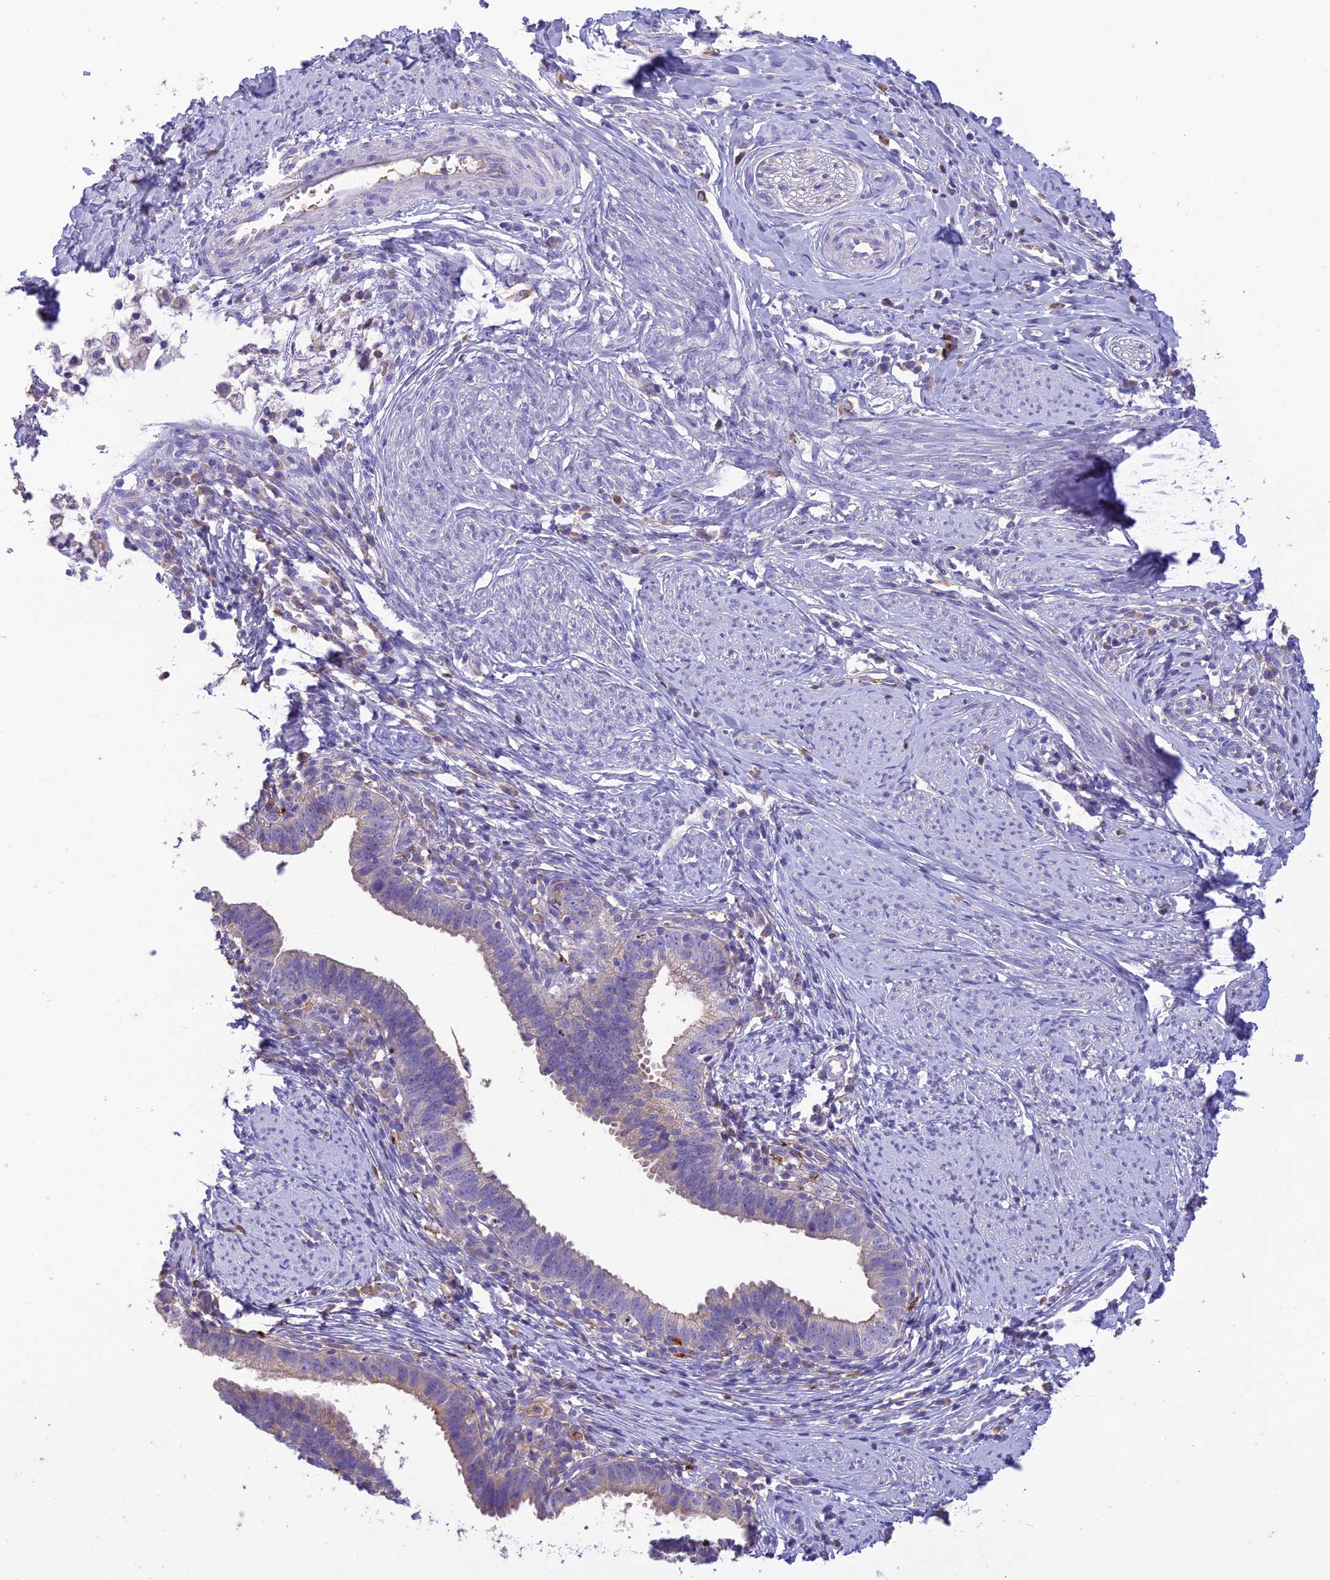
{"staining": {"intensity": "weak", "quantity": "<25%", "location": "cytoplasmic/membranous"}, "tissue": "cervical cancer", "cell_type": "Tumor cells", "image_type": "cancer", "snomed": [{"axis": "morphology", "description": "Adenocarcinoma, NOS"}, {"axis": "topography", "description": "Cervix"}], "caption": "Tumor cells are negative for brown protein staining in adenocarcinoma (cervical).", "gene": "SFT2D2", "patient": {"sex": "female", "age": 36}}